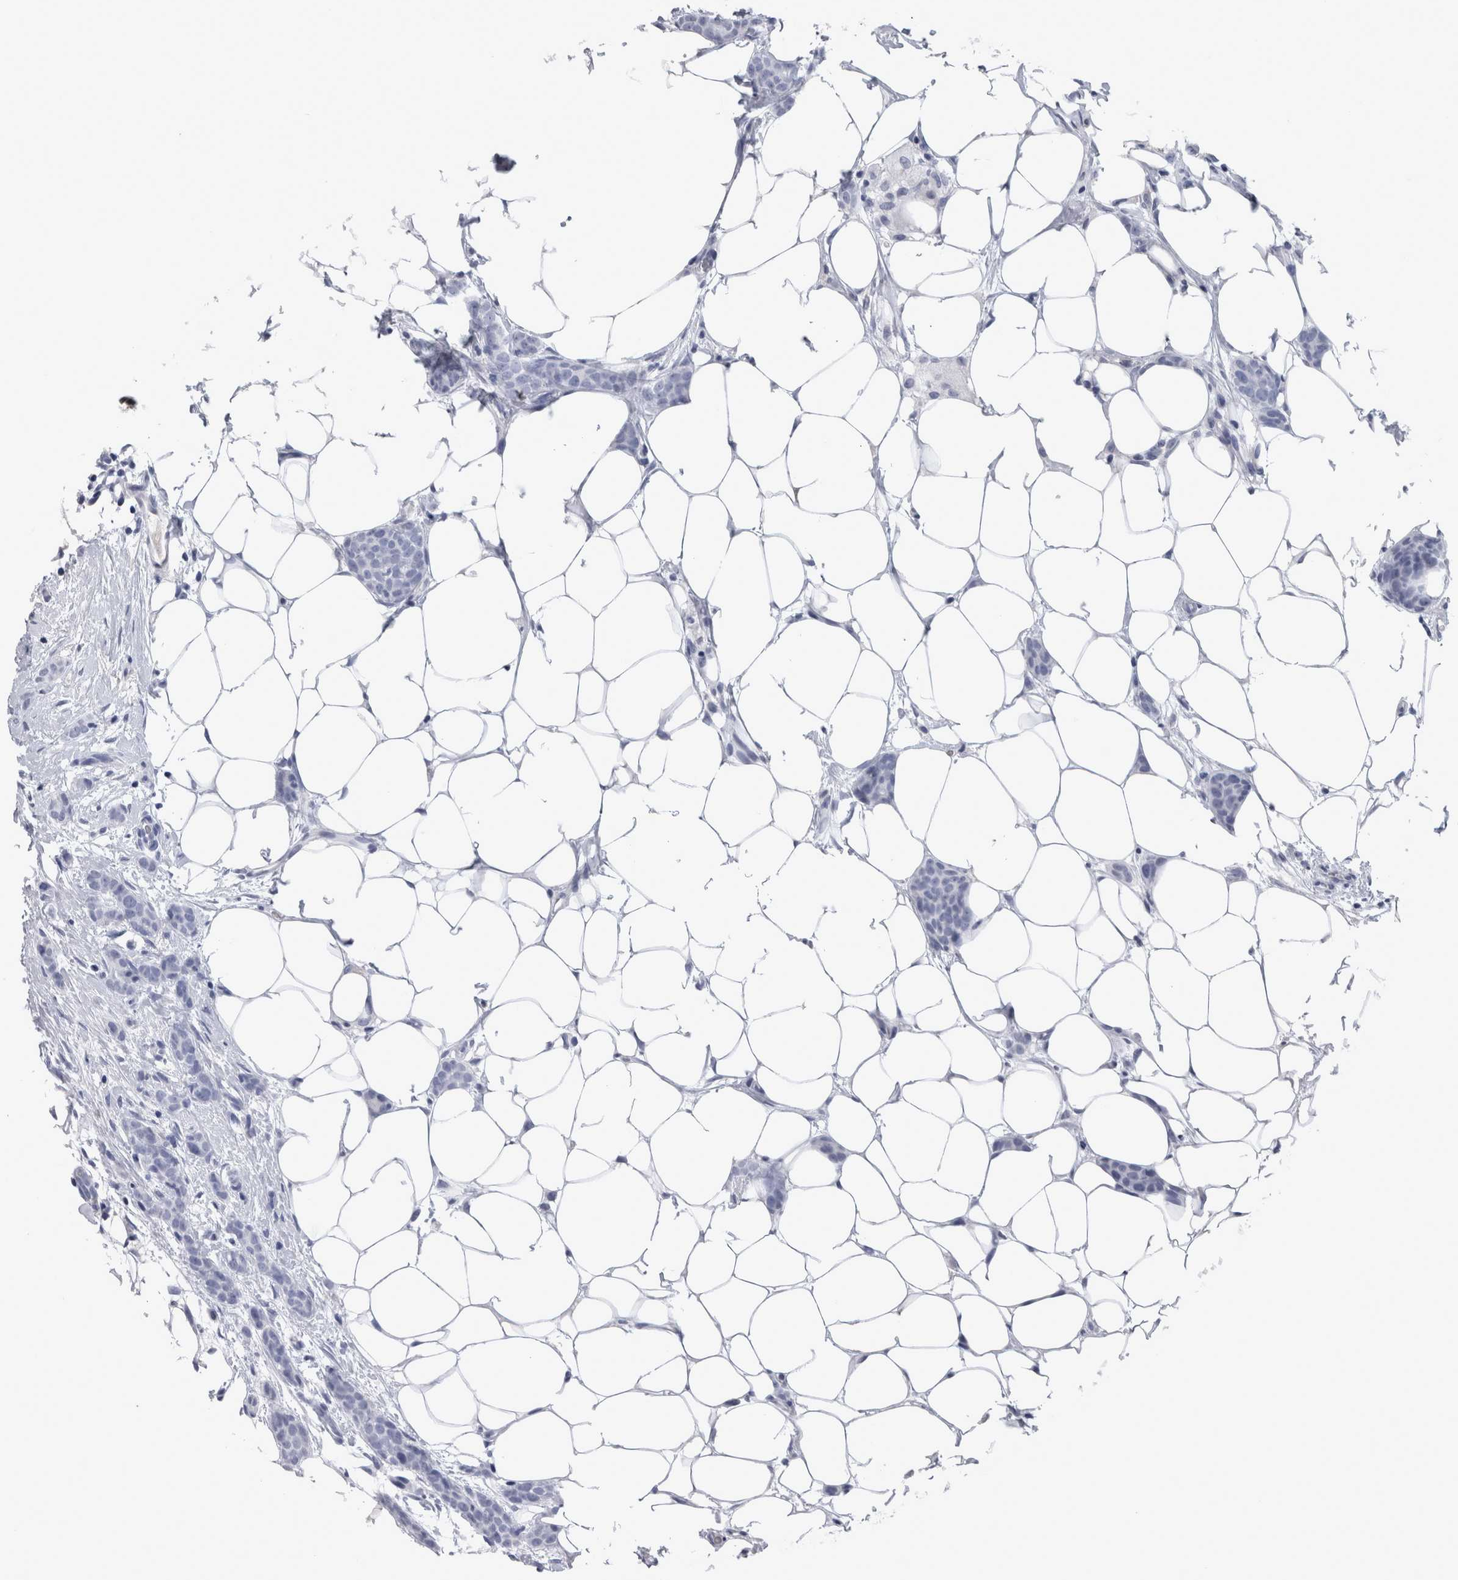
{"staining": {"intensity": "negative", "quantity": "none", "location": "none"}, "tissue": "breast cancer", "cell_type": "Tumor cells", "image_type": "cancer", "snomed": [{"axis": "morphology", "description": "Lobular carcinoma"}, {"axis": "topography", "description": "Skin"}, {"axis": "topography", "description": "Breast"}], "caption": "The micrograph reveals no significant positivity in tumor cells of breast cancer (lobular carcinoma).", "gene": "CA8", "patient": {"sex": "female", "age": 46}}